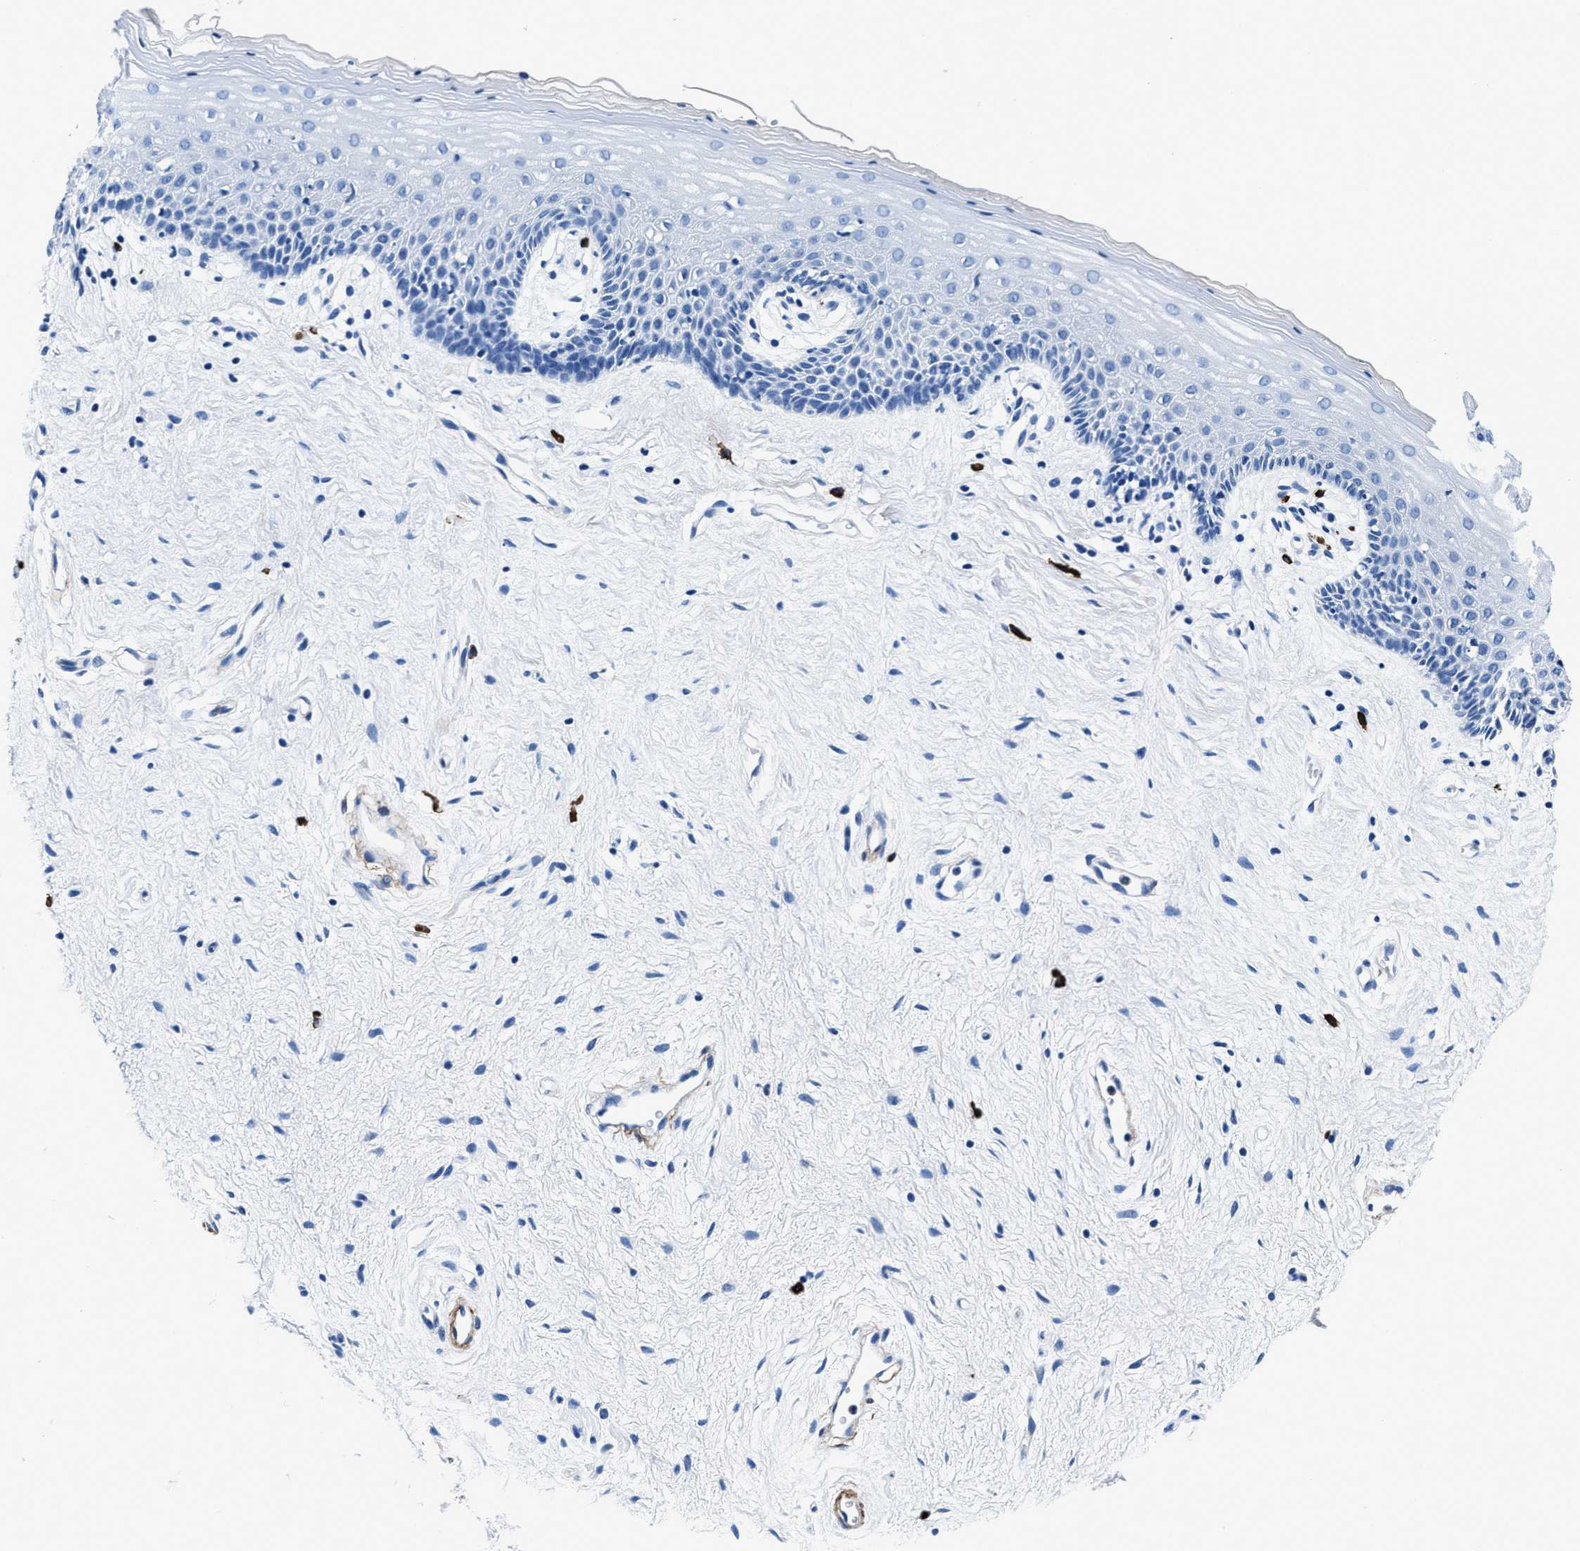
{"staining": {"intensity": "negative", "quantity": "none", "location": "none"}, "tissue": "vagina", "cell_type": "Squamous epithelial cells", "image_type": "normal", "snomed": [{"axis": "morphology", "description": "Normal tissue, NOS"}, {"axis": "topography", "description": "Vagina"}], "caption": "Micrograph shows no significant protein expression in squamous epithelial cells of unremarkable vagina.", "gene": "TEX261", "patient": {"sex": "female", "age": 44}}